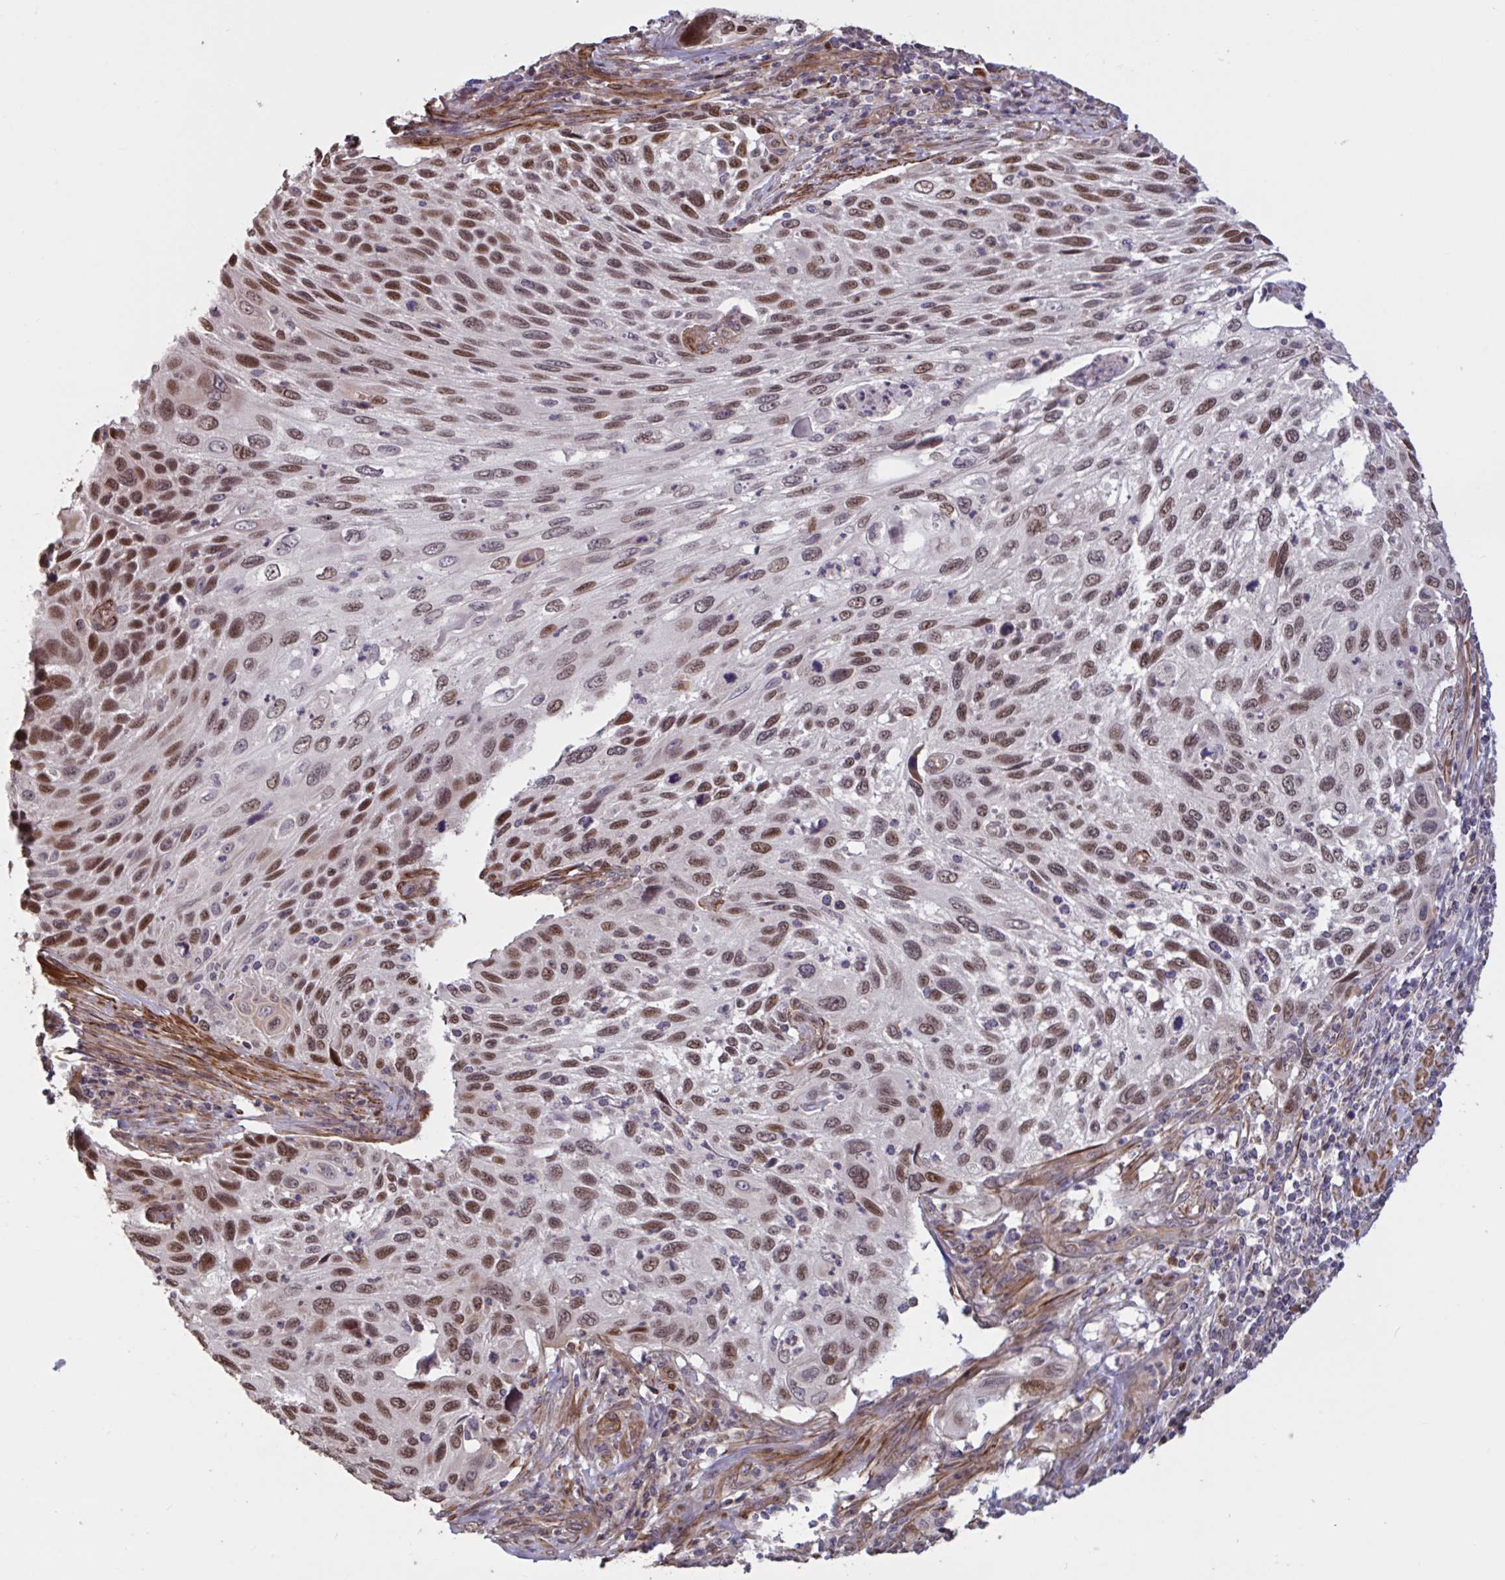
{"staining": {"intensity": "moderate", "quantity": ">75%", "location": "nuclear"}, "tissue": "cervical cancer", "cell_type": "Tumor cells", "image_type": "cancer", "snomed": [{"axis": "morphology", "description": "Squamous cell carcinoma, NOS"}, {"axis": "topography", "description": "Cervix"}], "caption": "Immunohistochemistry (IHC) (DAB) staining of cervical cancer (squamous cell carcinoma) shows moderate nuclear protein expression in approximately >75% of tumor cells.", "gene": "IPO5", "patient": {"sex": "female", "age": 70}}